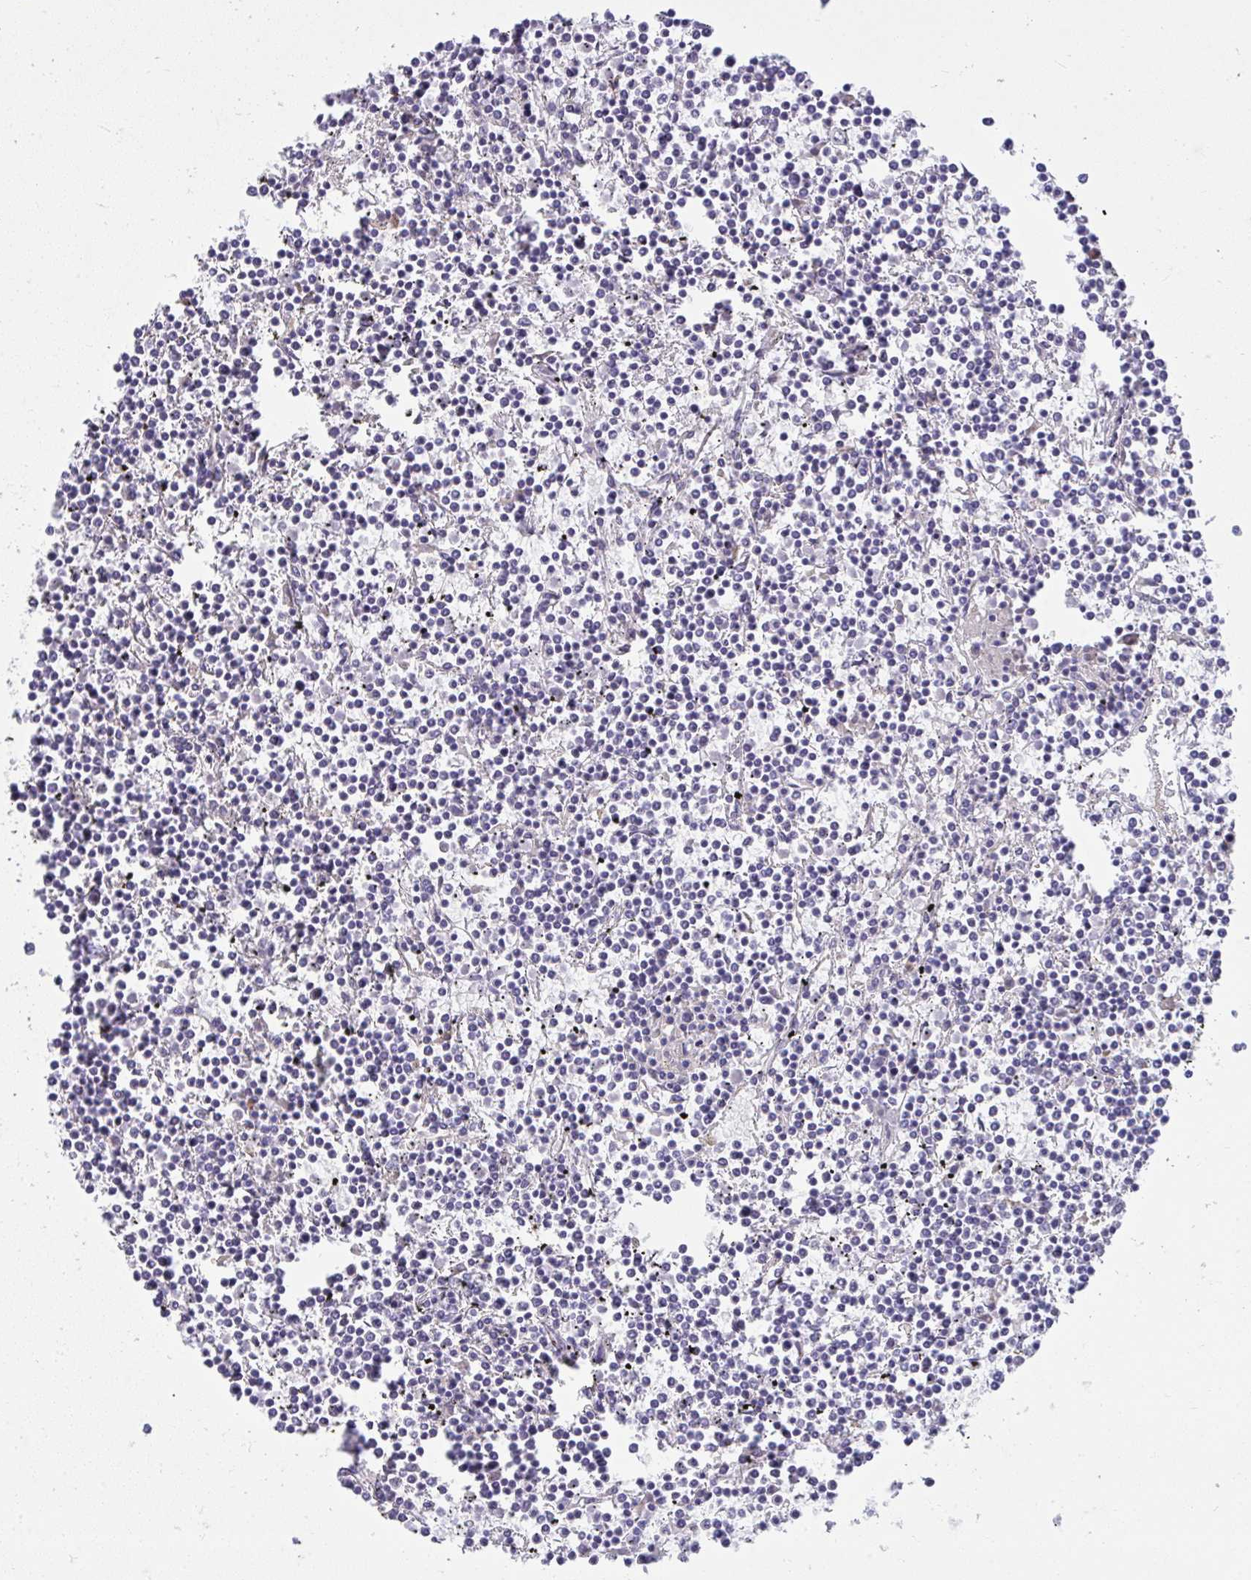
{"staining": {"intensity": "negative", "quantity": "none", "location": "none"}, "tissue": "lymphoma", "cell_type": "Tumor cells", "image_type": "cancer", "snomed": [{"axis": "morphology", "description": "Malignant lymphoma, non-Hodgkin's type, Low grade"}, {"axis": "topography", "description": "Spleen"}], "caption": "IHC photomicrograph of lymphoma stained for a protein (brown), which shows no expression in tumor cells. (DAB immunohistochemistry with hematoxylin counter stain).", "gene": "PIGZ", "patient": {"sex": "female", "age": 19}}